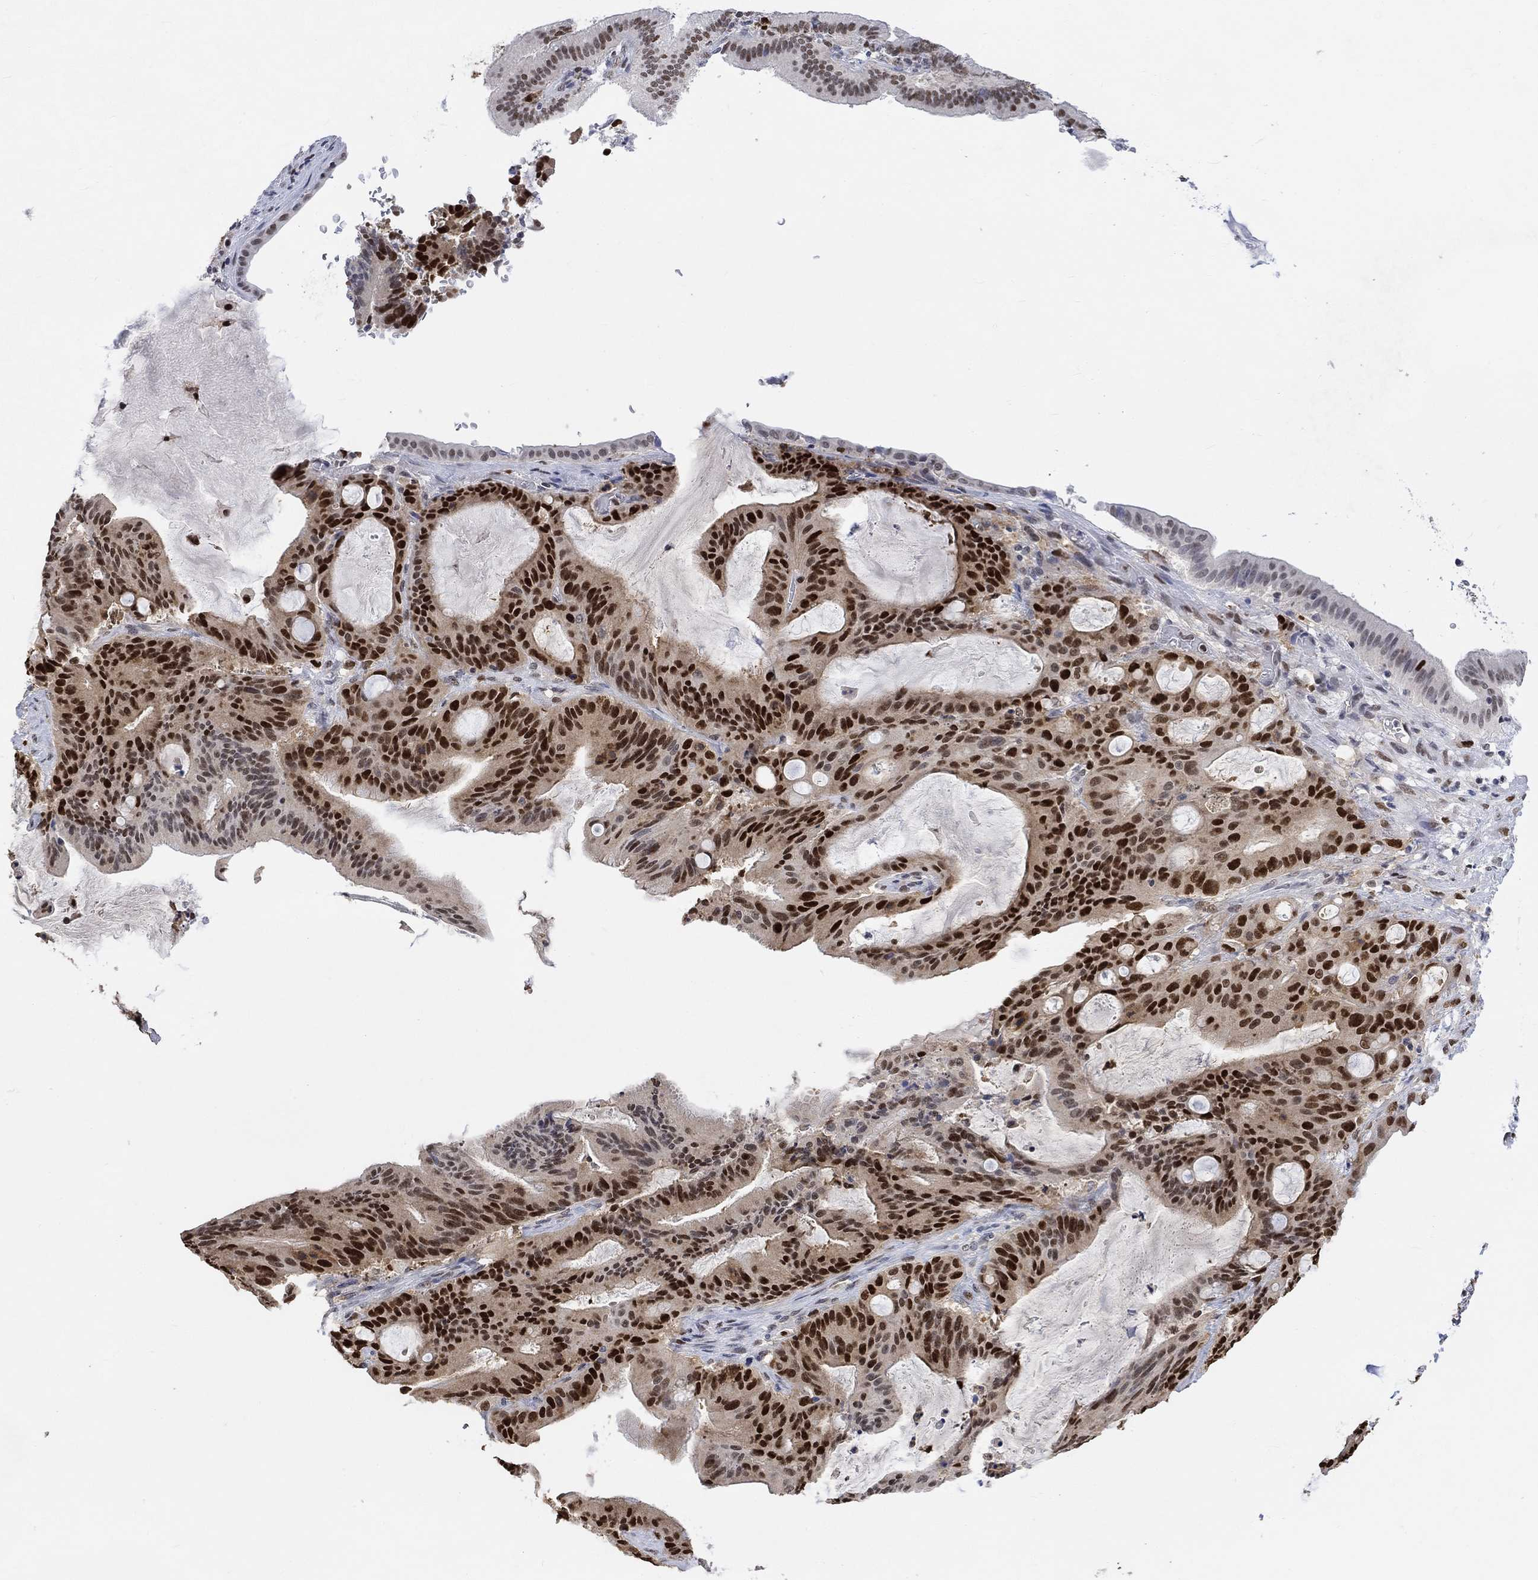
{"staining": {"intensity": "strong", "quantity": "25%-75%", "location": "nuclear"}, "tissue": "liver cancer", "cell_type": "Tumor cells", "image_type": "cancer", "snomed": [{"axis": "morphology", "description": "Cholangiocarcinoma"}, {"axis": "topography", "description": "Liver"}], "caption": "A micrograph of human liver cancer (cholangiocarcinoma) stained for a protein demonstrates strong nuclear brown staining in tumor cells.", "gene": "RAD54L2", "patient": {"sex": "female", "age": 73}}